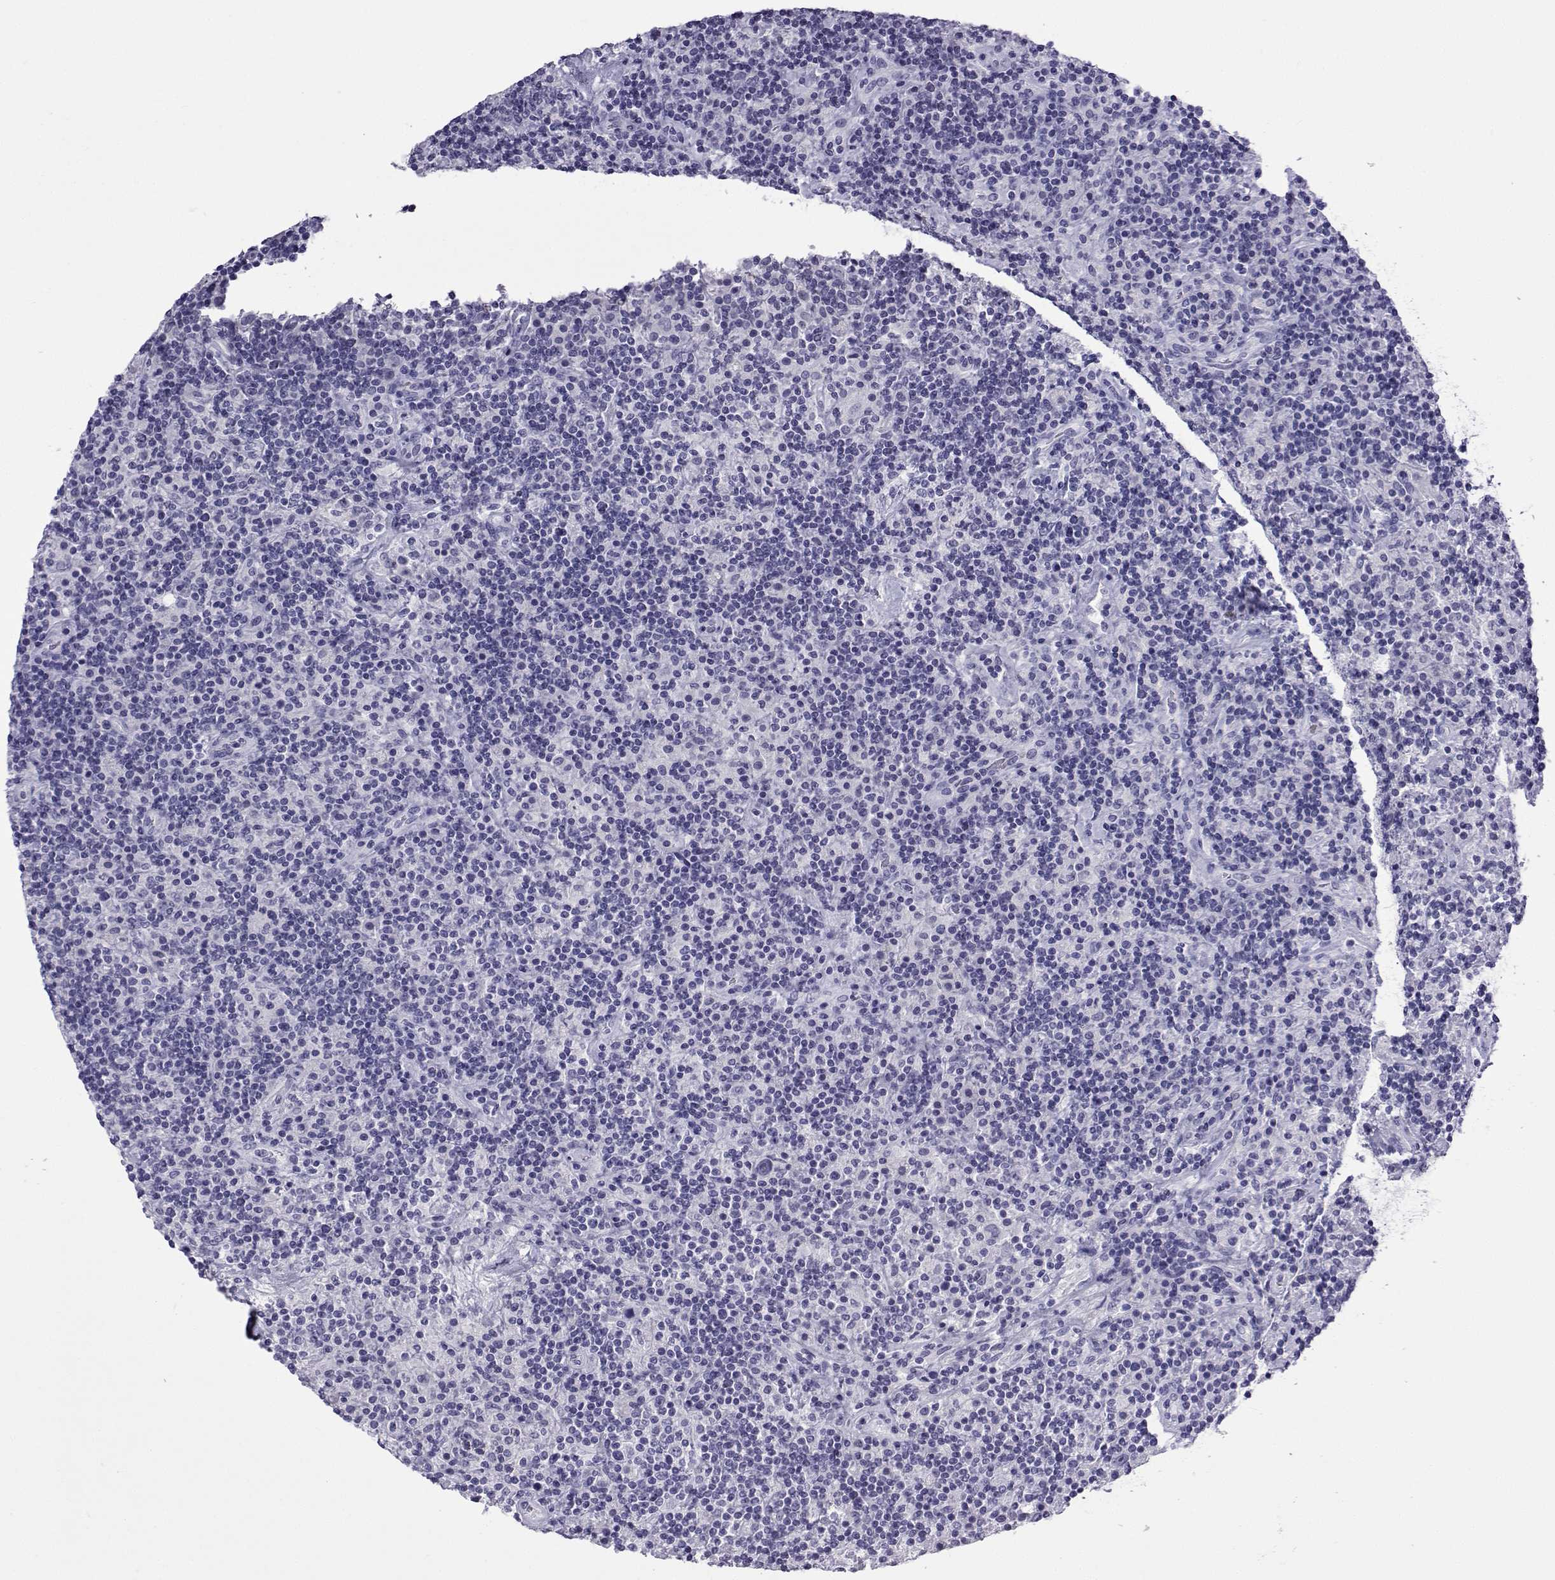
{"staining": {"intensity": "negative", "quantity": "none", "location": "none"}, "tissue": "lymphoma", "cell_type": "Tumor cells", "image_type": "cancer", "snomed": [{"axis": "morphology", "description": "Hodgkin's disease, NOS"}, {"axis": "topography", "description": "Lymph node"}], "caption": "The immunohistochemistry micrograph has no significant staining in tumor cells of Hodgkin's disease tissue.", "gene": "ACTL7A", "patient": {"sex": "male", "age": 70}}